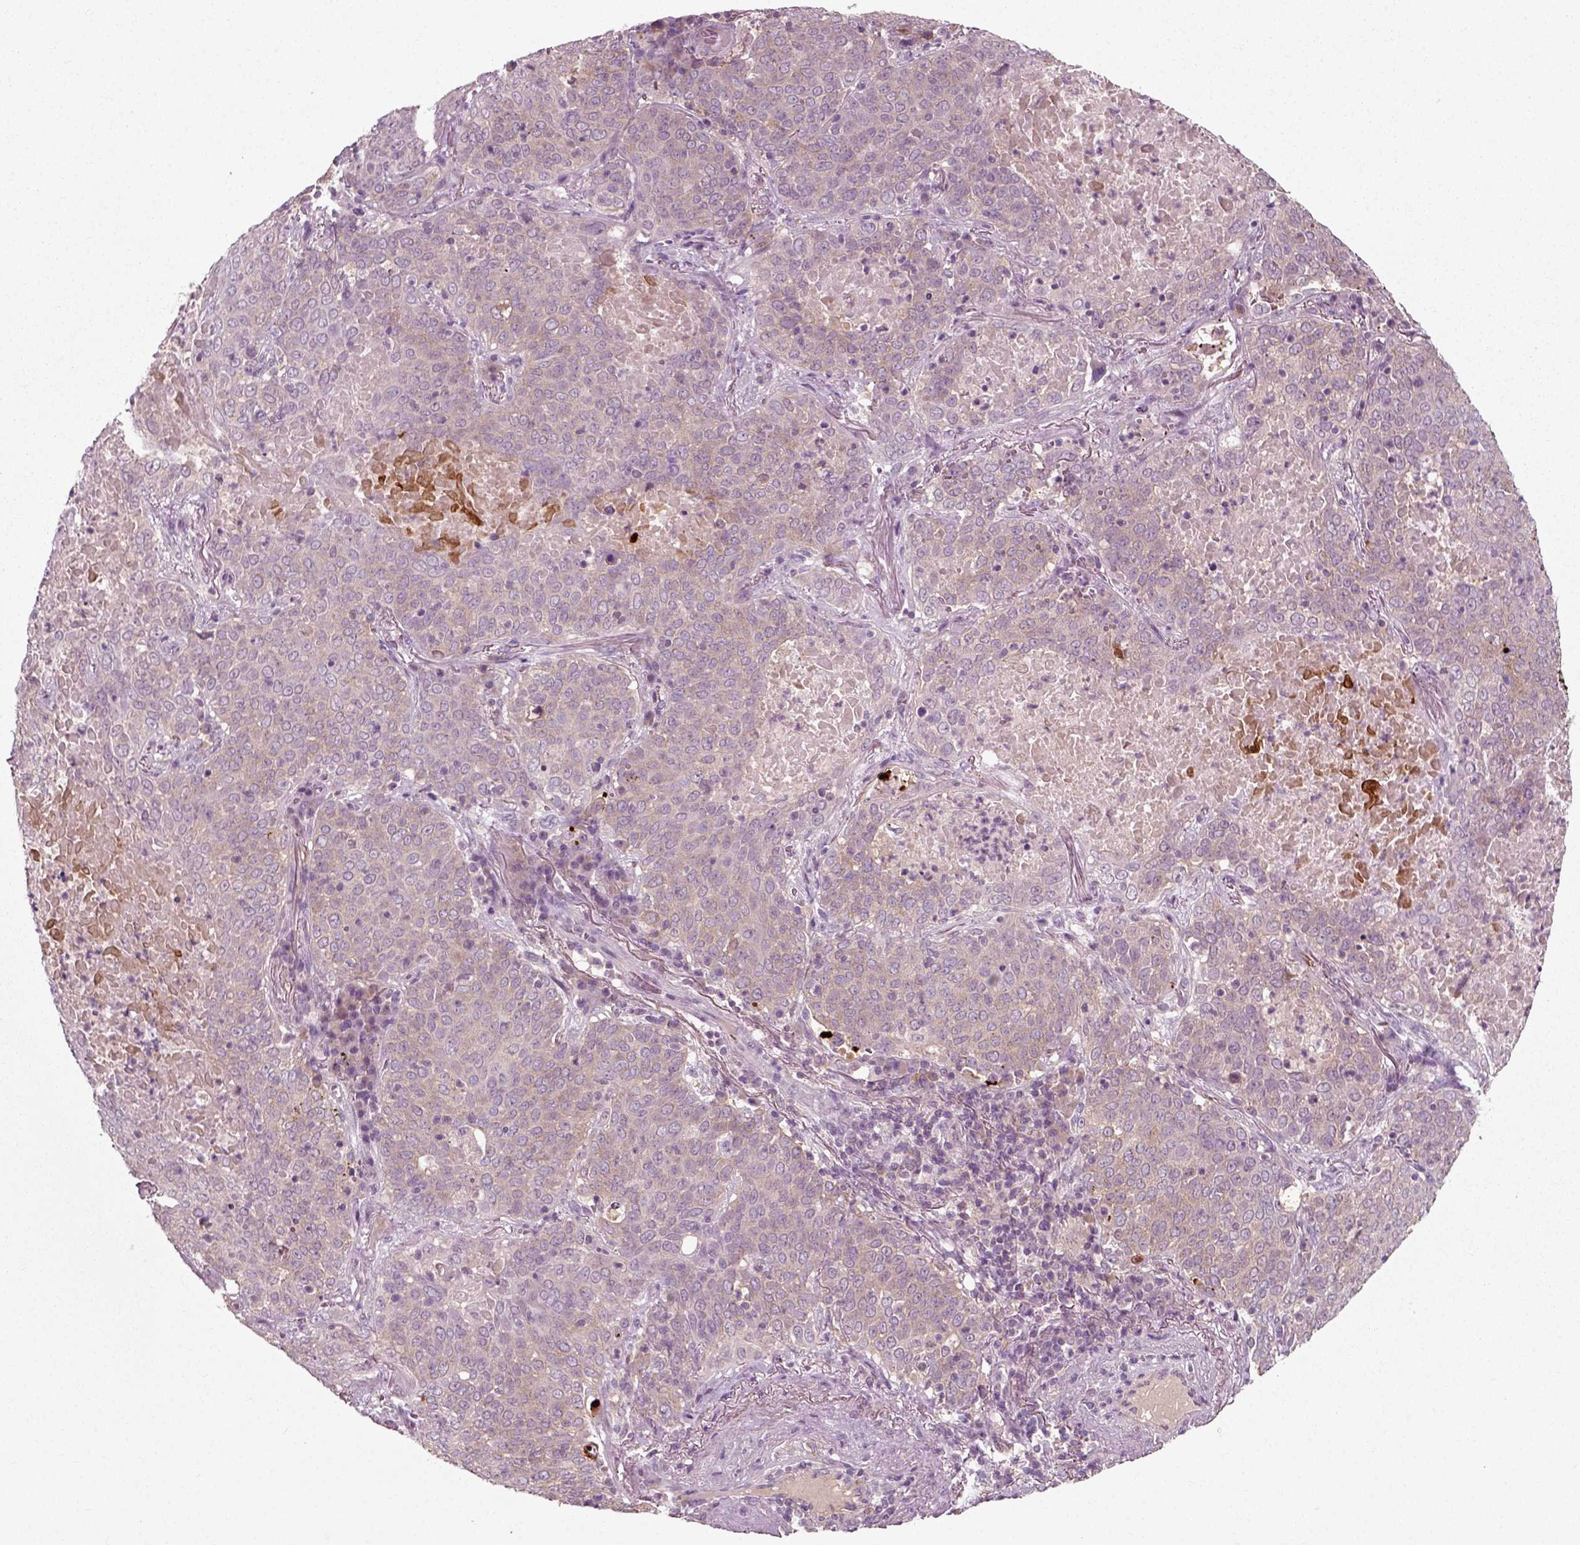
{"staining": {"intensity": "weak", "quantity": "25%-75%", "location": "cytoplasmic/membranous"}, "tissue": "lung cancer", "cell_type": "Tumor cells", "image_type": "cancer", "snomed": [{"axis": "morphology", "description": "Squamous cell carcinoma, NOS"}, {"axis": "topography", "description": "Lung"}], "caption": "Protein expression analysis of squamous cell carcinoma (lung) demonstrates weak cytoplasmic/membranous staining in approximately 25%-75% of tumor cells.", "gene": "RND2", "patient": {"sex": "male", "age": 82}}